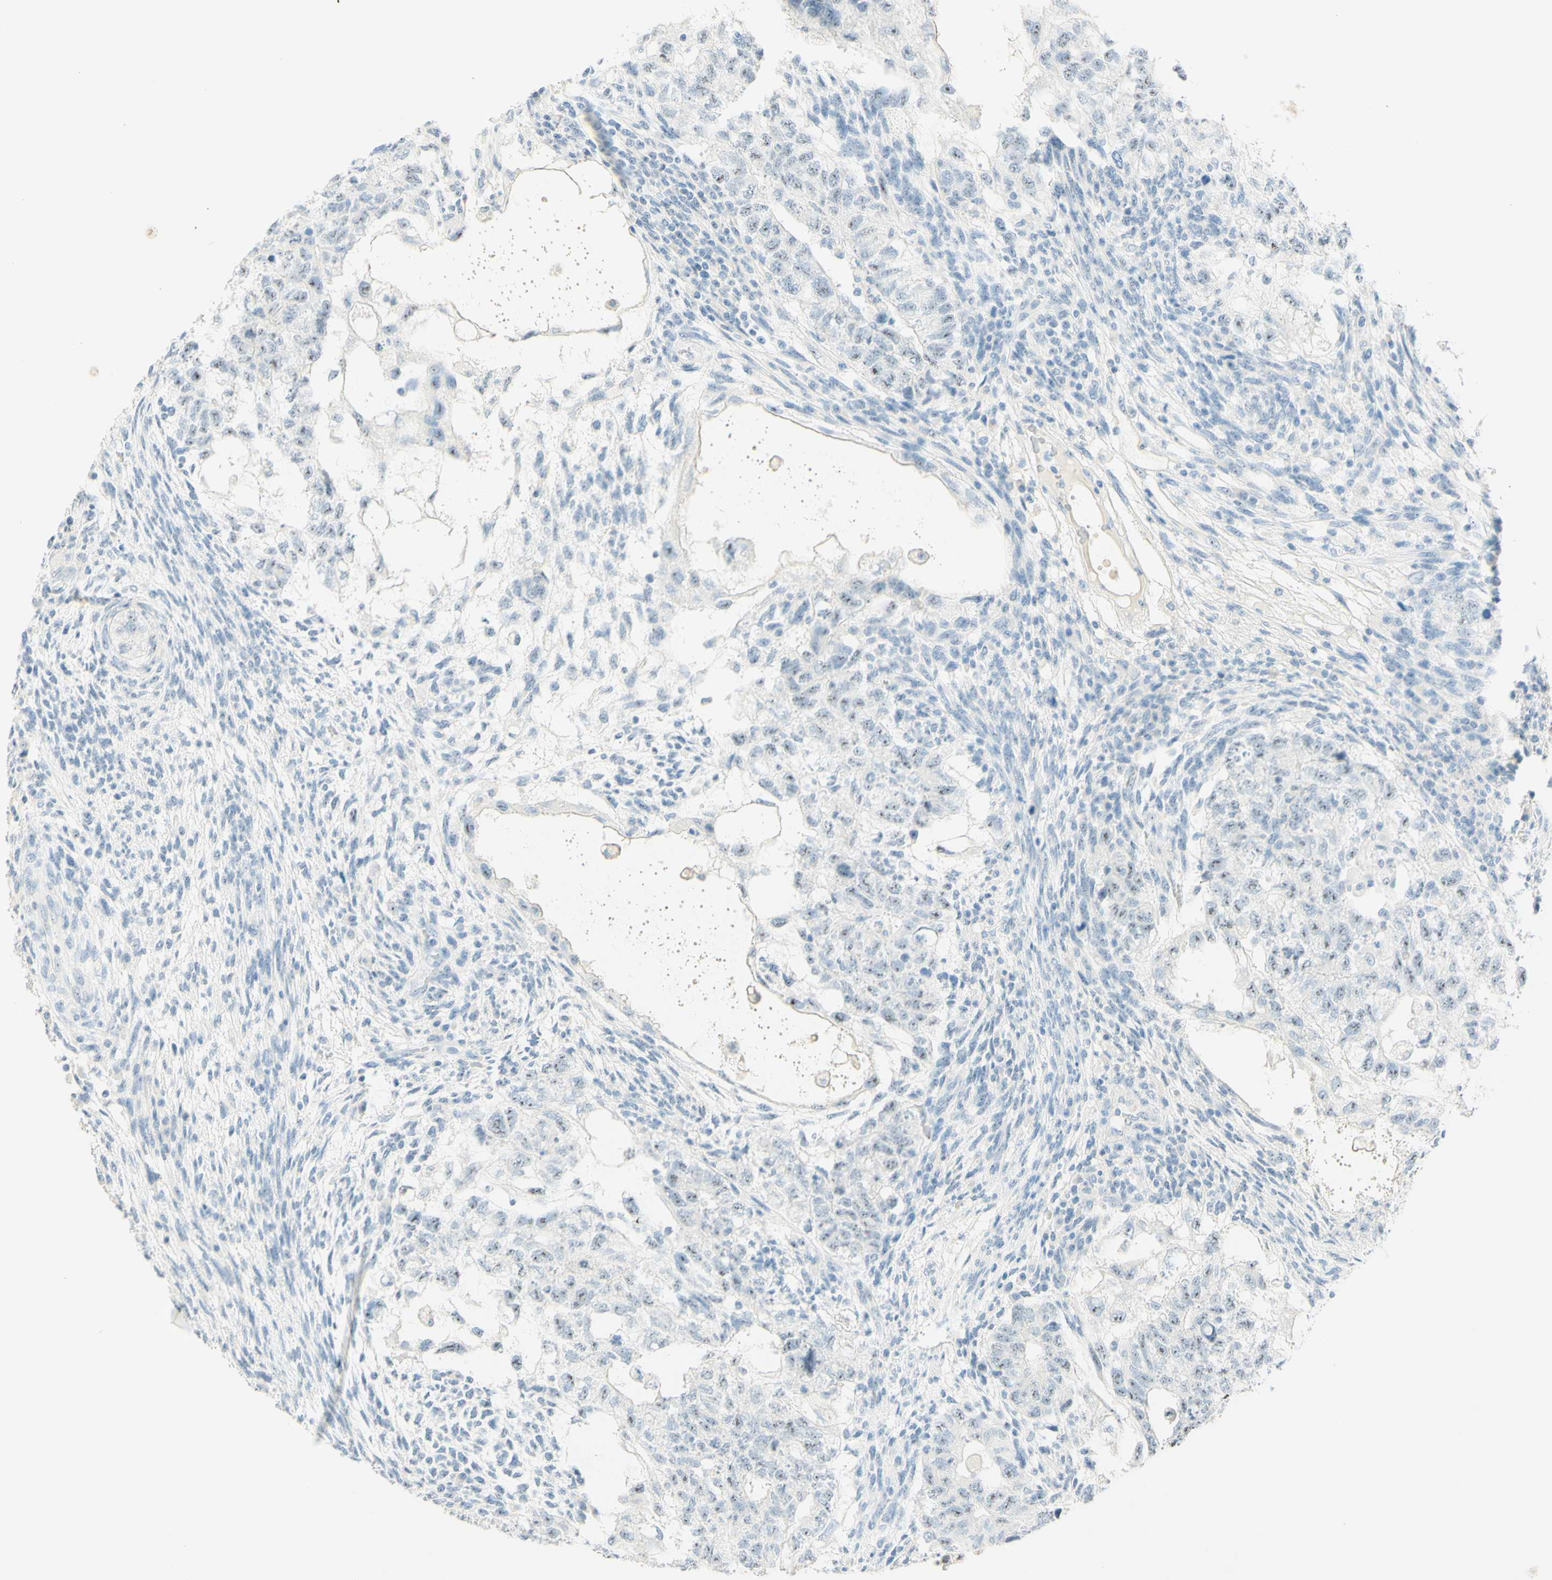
{"staining": {"intensity": "weak", "quantity": "25%-75%", "location": "nuclear"}, "tissue": "testis cancer", "cell_type": "Tumor cells", "image_type": "cancer", "snomed": [{"axis": "morphology", "description": "Normal tissue, NOS"}, {"axis": "morphology", "description": "Carcinoma, Embryonal, NOS"}, {"axis": "topography", "description": "Testis"}], "caption": "Weak nuclear protein expression is seen in about 25%-75% of tumor cells in testis cancer.", "gene": "FMR1NB", "patient": {"sex": "male", "age": 36}}